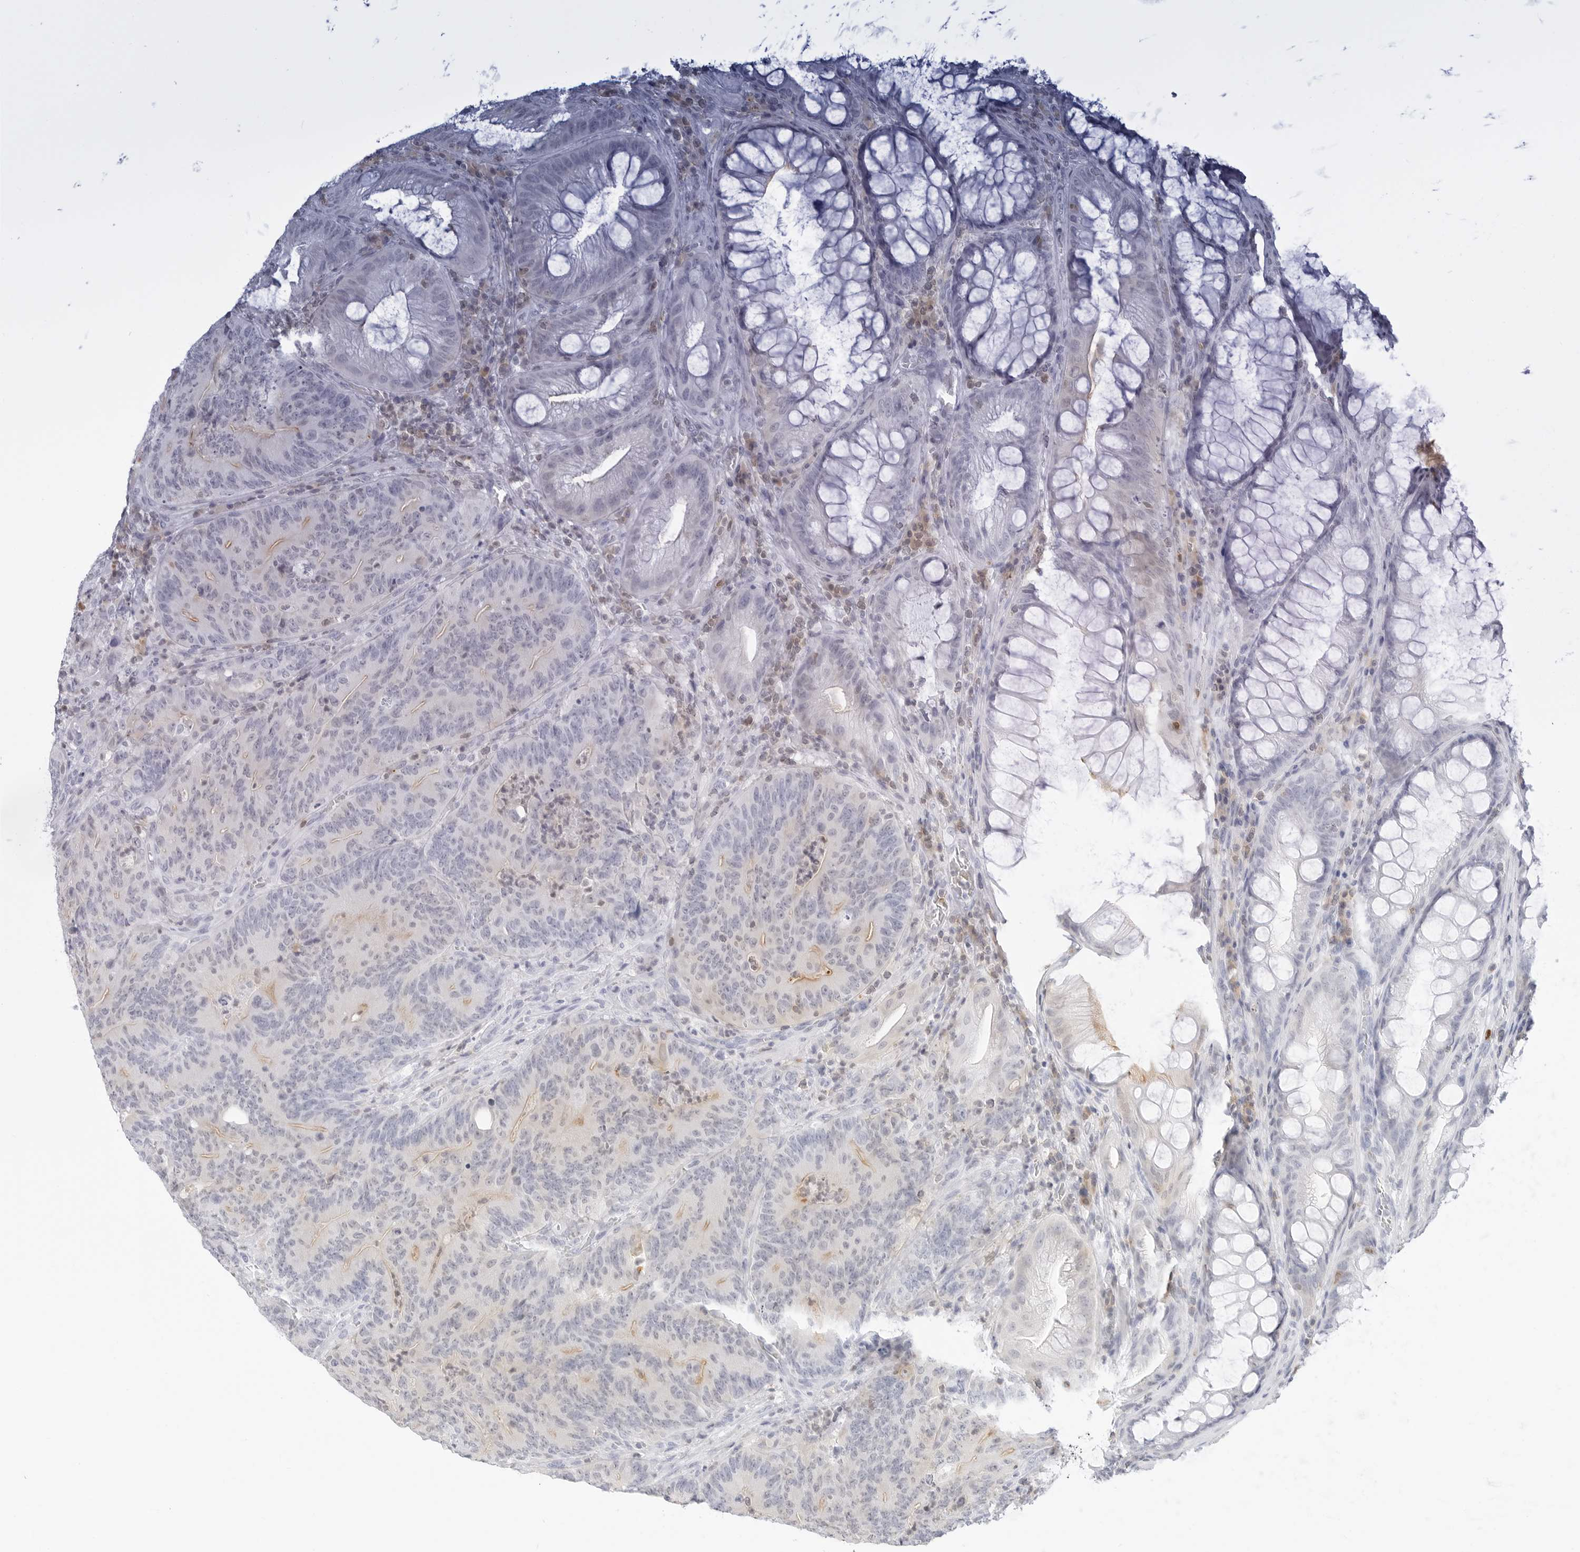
{"staining": {"intensity": "strong", "quantity": "<25%", "location": "cytoplasmic/membranous"}, "tissue": "colorectal cancer", "cell_type": "Tumor cells", "image_type": "cancer", "snomed": [{"axis": "morphology", "description": "Normal tissue, NOS"}, {"axis": "topography", "description": "Colon"}], "caption": "The image demonstrates immunohistochemical staining of colorectal cancer. There is strong cytoplasmic/membranous positivity is present in approximately <25% of tumor cells. The protein is shown in brown color, while the nuclei are stained blue.", "gene": "SLC9A3R1", "patient": {"sex": "female", "age": 82}}